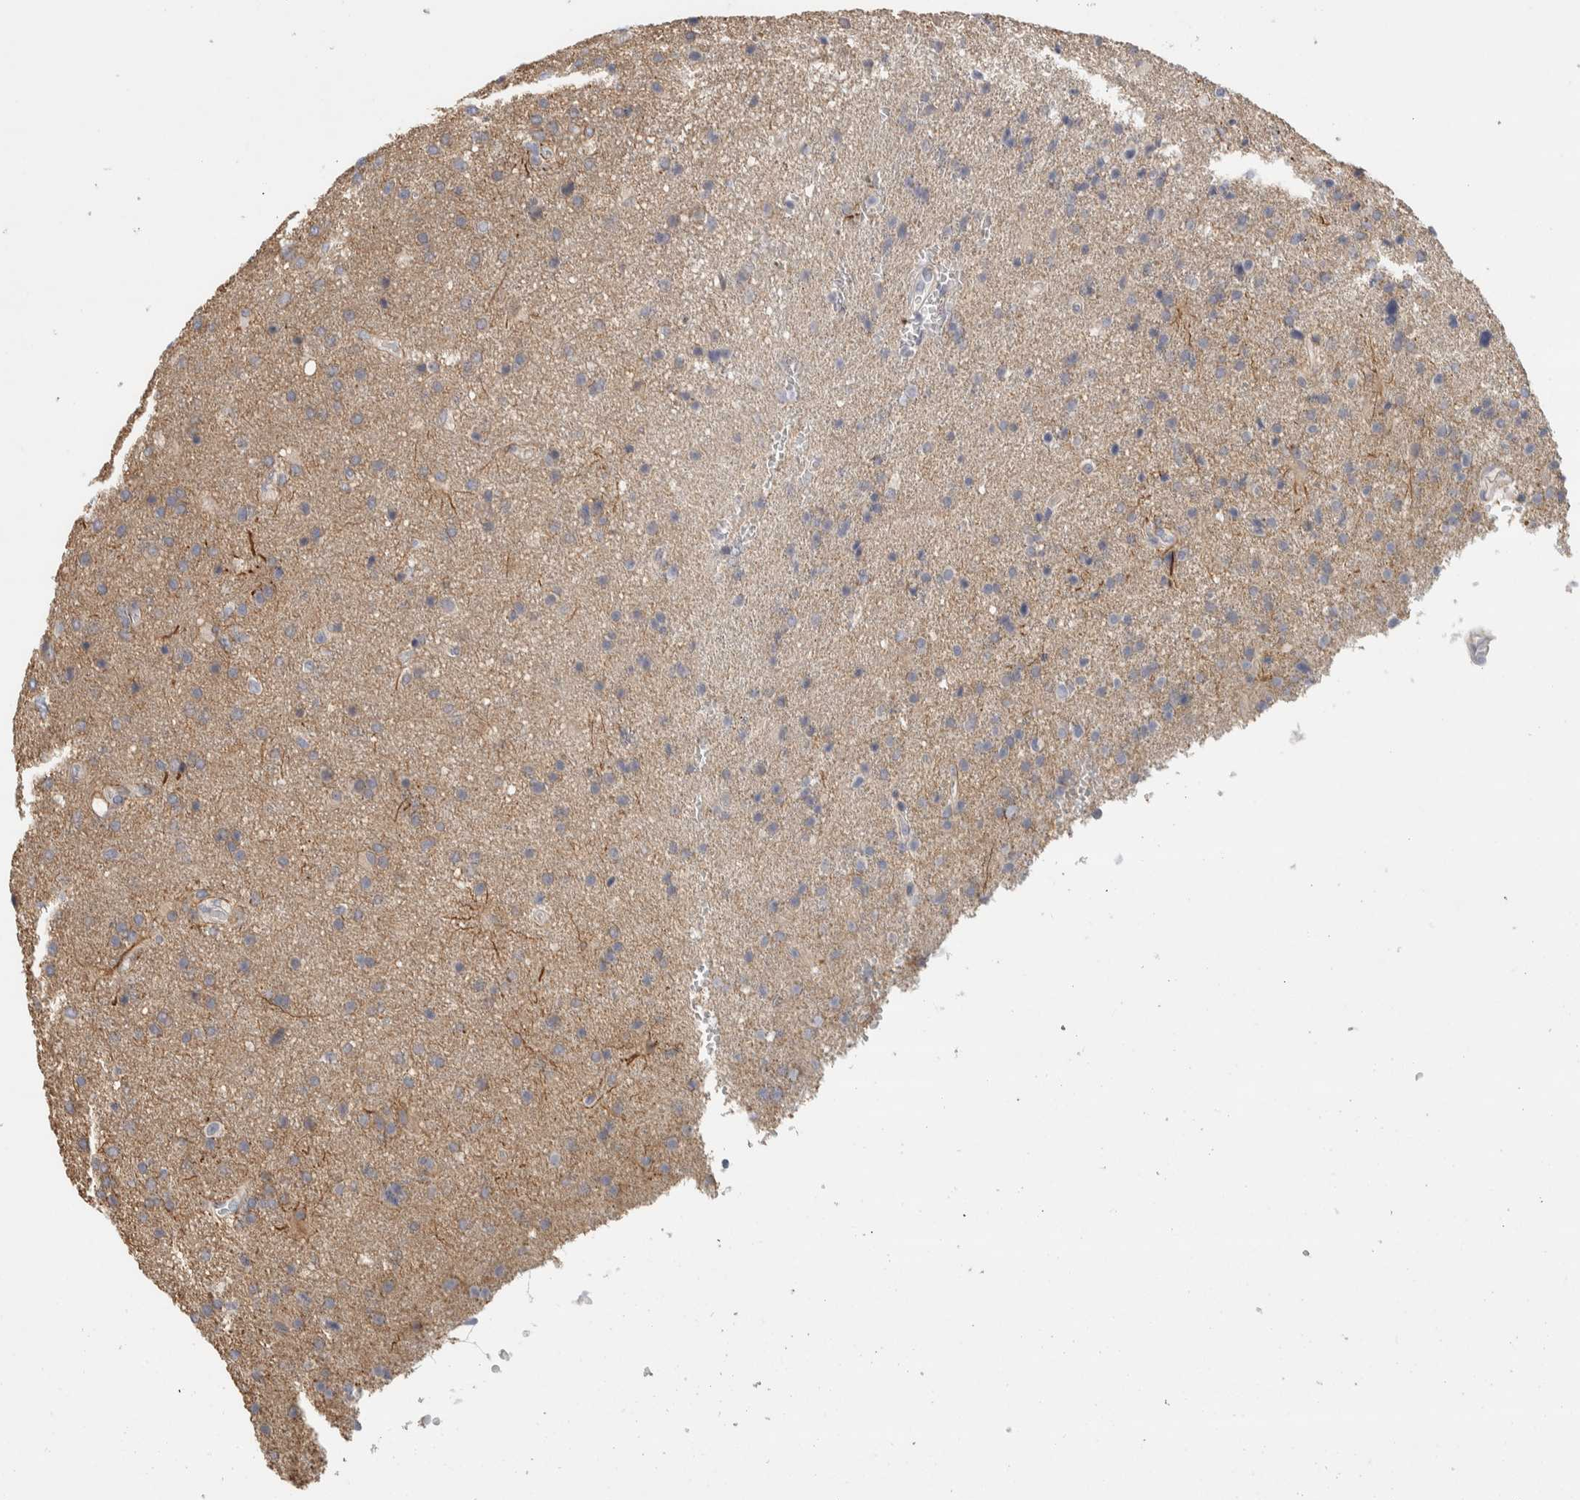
{"staining": {"intensity": "weak", "quantity": "<25%", "location": "cytoplasmic/membranous"}, "tissue": "glioma", "cell_type": "Tumor cells", "image_type": "cancer", "snomed": [{"axis": "morphology", "description": "Glioma, malignant, High grade"}, {"axis": "topography", "description": "Brain"}], "caption": "This is an immunohistochemistry photomicrograph of malignant glioma (high-grade). There is no positivity in tumor cells.", "gene": "DCXR", "patient": {"sex": "male", "age": 72}}